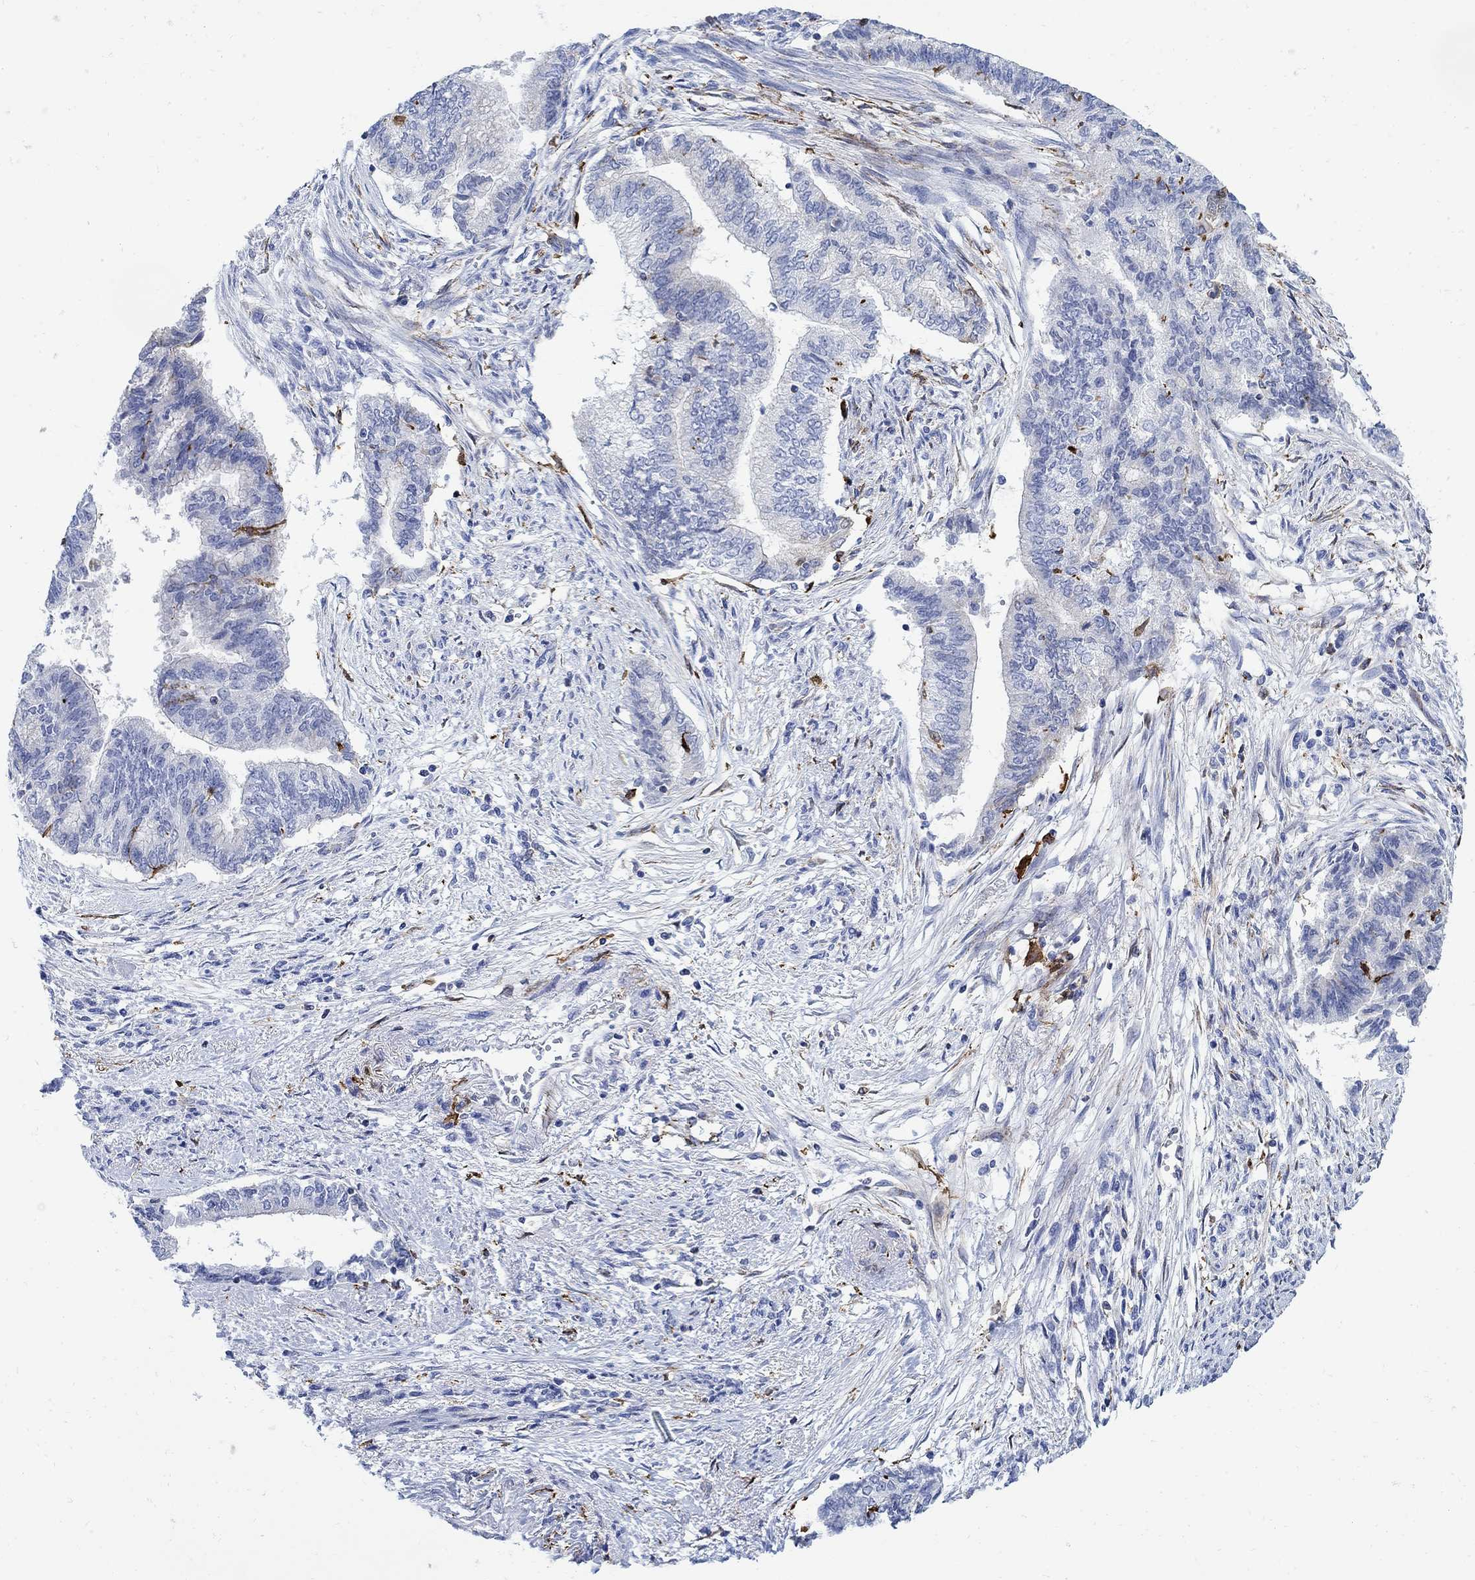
{"staining": {"intensity": "negative", "quantity": "none", "location": "none"}, "tissue": "endometrial cancer", "cell_type": "Tumor cells", "image_type": "cancer", "snomed": [{"axis": "morphology", "description": "Adenocarcinoma, NOS"}, {"axis": "topography", "description": "Endometrium"}], "caption": "Endometrial adenocarcinoma was stained to show a protein in brown. There is no significant staining in tumor cells.", "gene": "PHF21B", "patient": {"sex": "female", "age": 65}}